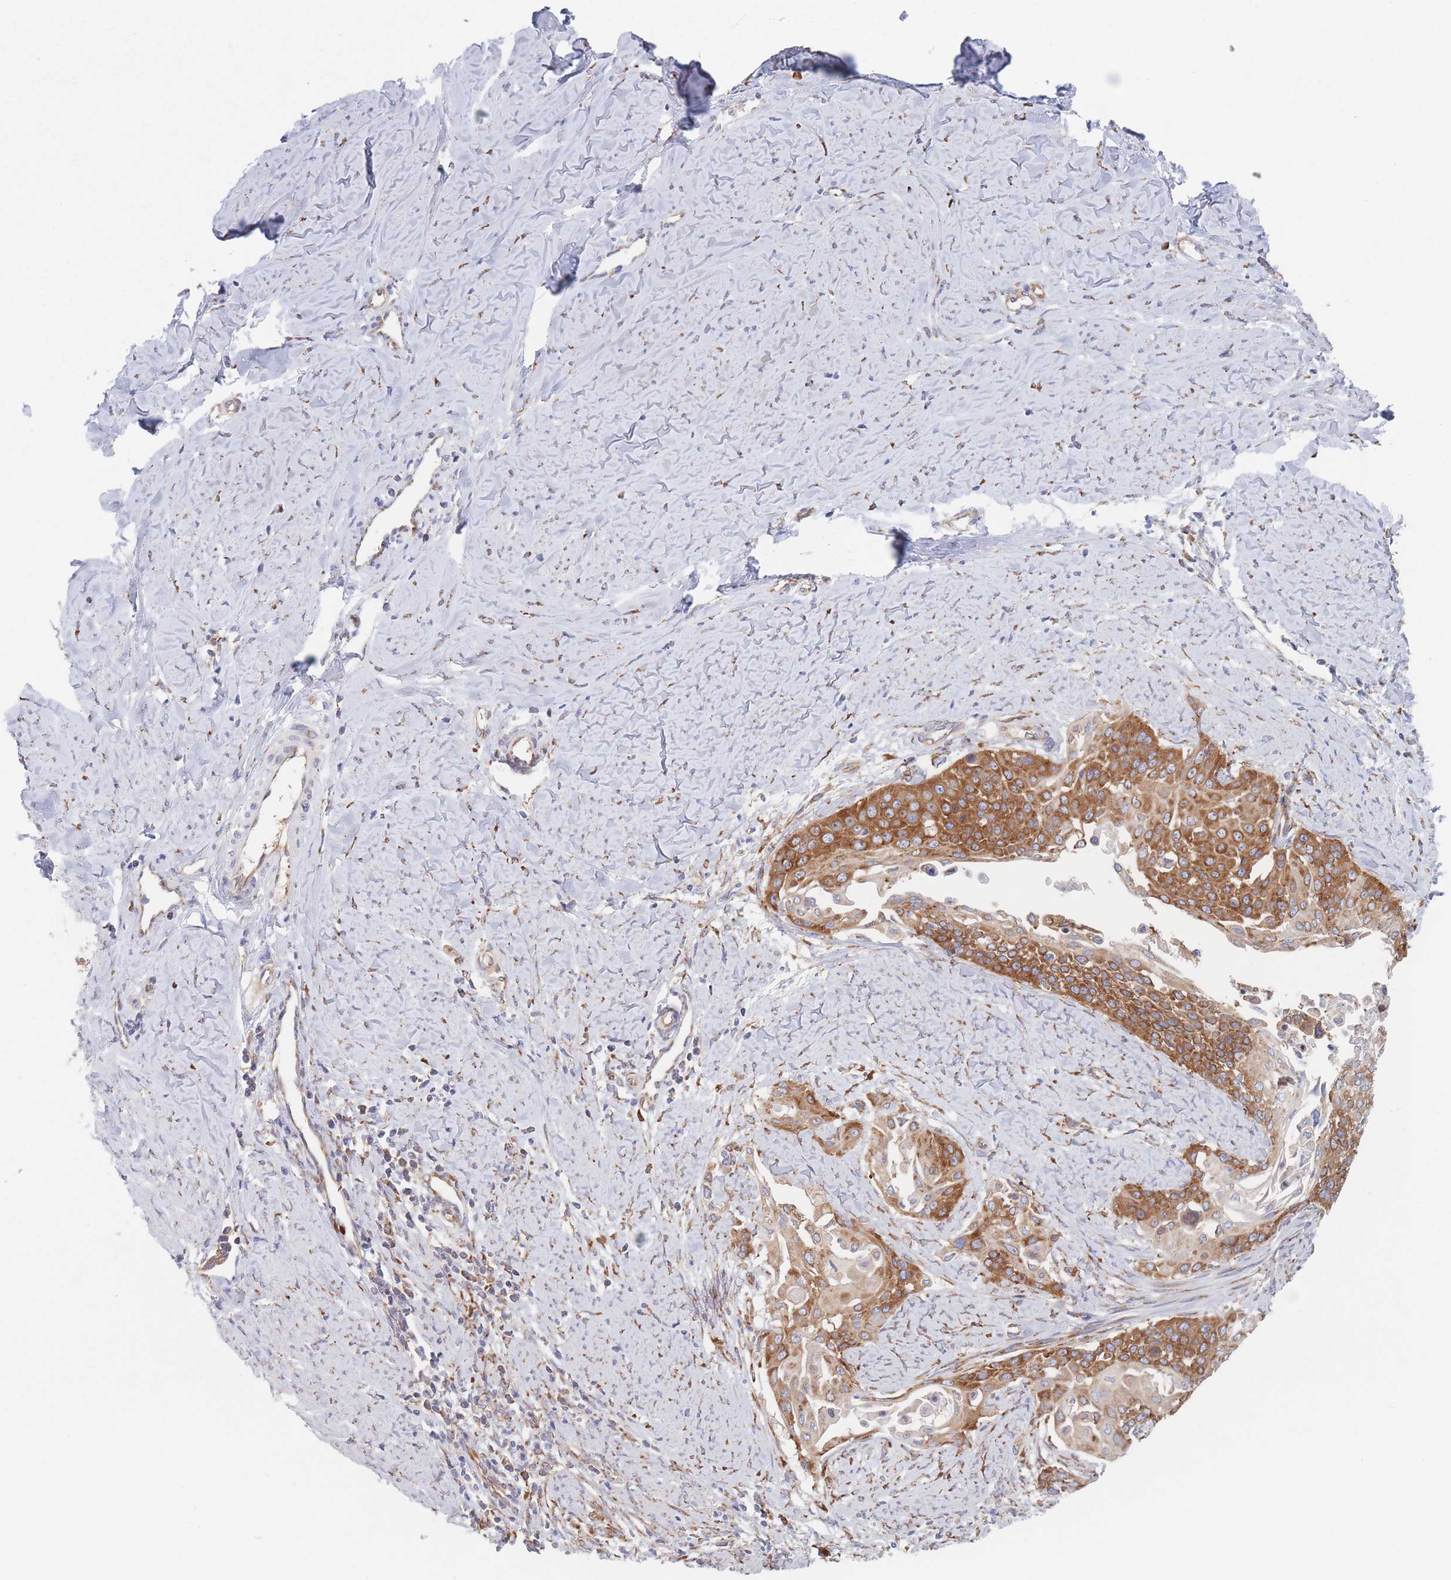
{"staining": {"intensity": "strong", "quantity": ">75%", "location": "cytoplasmic/membranous"}, "tissue": "cervical cancer", "cell_type": "Tumor cells", "image_type": "cancer", "snomed": [{"axis": "morphology", "description": "Squamous cell carcinoma, NOS"}, {"axis": "topography", "description": "Cervix"}], "caption": "IHC staining of cervical cancer, which shows high levels of strong cytoplasmic/membranous expression in about >75% of tumor cells indicating strong cytoplasmic/membranous protein staining. The staining was performed using DAB (brown) for protein detection and nuclei were counterstained in hematoxylin (blue).", "gene": "EEF1B2", "patient": {"sex": "female", "age": 44}}